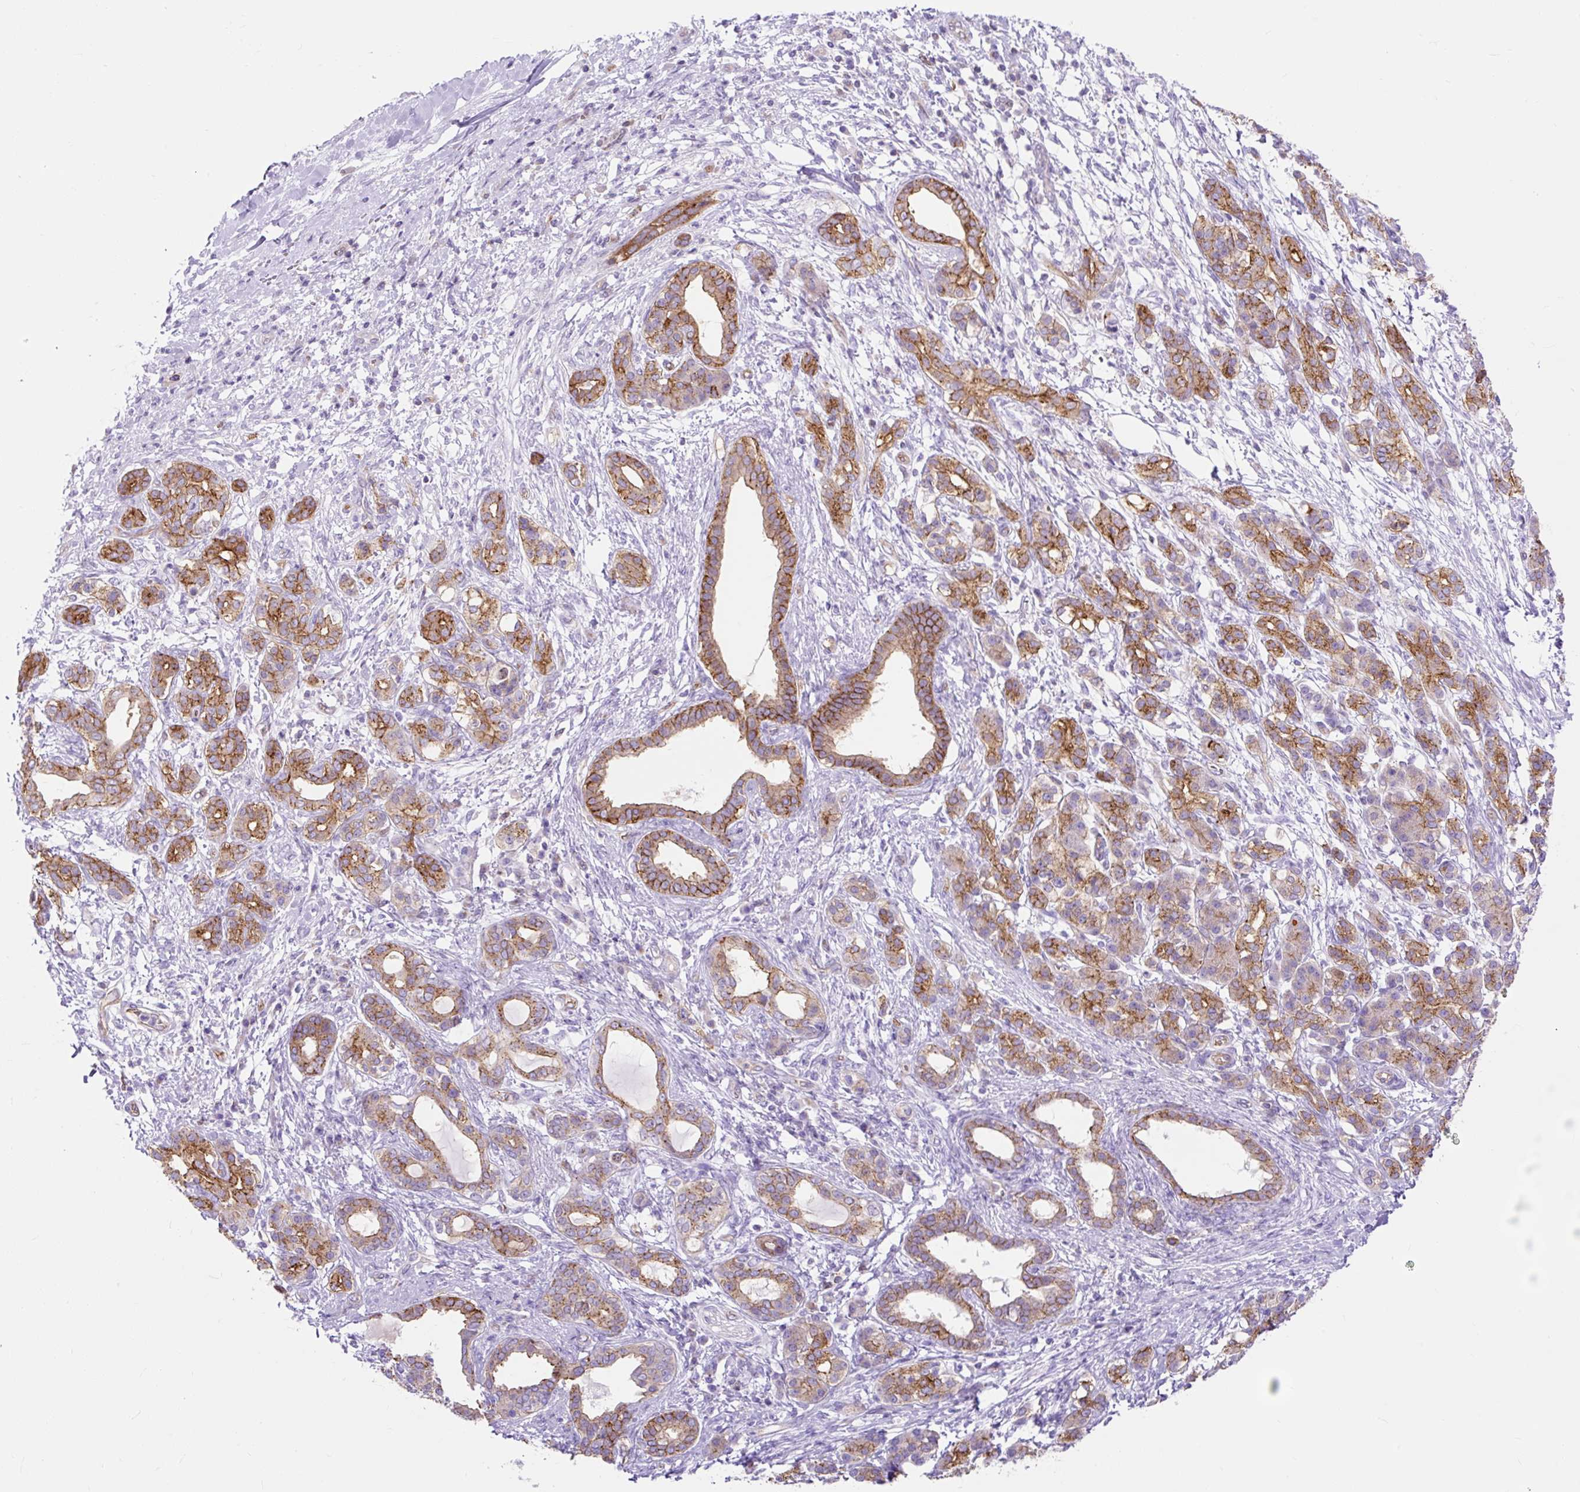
{"staining": {"intensity": "moderate", "quantity": ">75%", "location": "cytoplasmic/membranous"}, "tissue": "pancreatic cancer", "cell_type": "Tumor cells", "image_type": "cancer", "snomed": [{"axis": "morphology", "description": "Adenocarcinoma, NOS"}, {"axis": "topography", "description": "Pancreas"}], "caption": "Tumor cells display medium levels of moderate cytoplasmic/membranous expression in approximately >75% of cells in adenocarcinoma (pancreatic).", "gene": "HIP1R", "patient": {"sex": "female", "age": 55}}